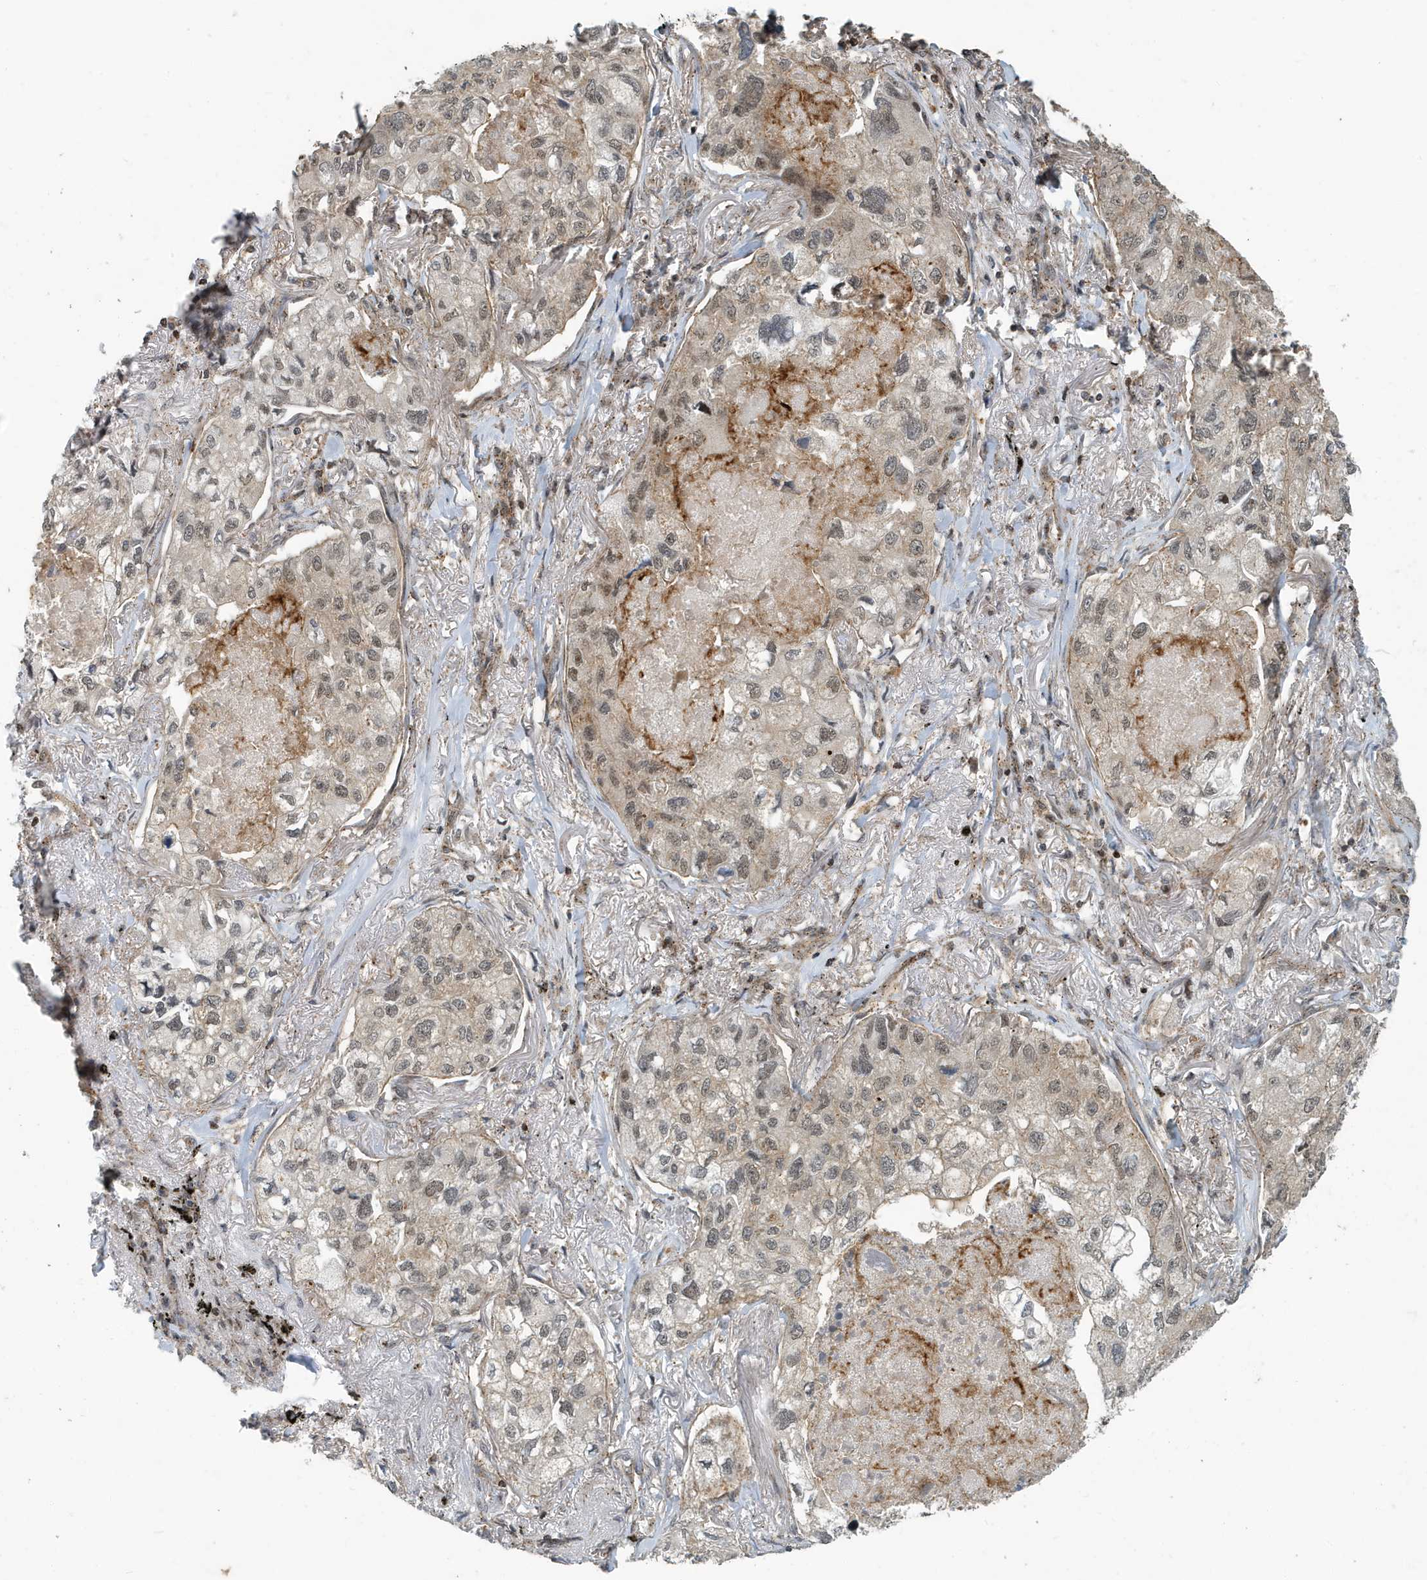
{"staining": {"intensity": "weak", "quantity": "25%-75%", "location": "nuclear"}, "tissue": "lung cancer", "cell_type": "Tumor cells", "image_type": "cancer", "snomed": [{"axis": "morphology", "description": "Adenocarcinoma, NOS"}, {"axis": "topography", "description": "Lung"}], "caption": "A low amount of weak nuclear expression is present in approximately 25%-75% of tumor cells in lung adenocarcinoma tissue.", "gene": "KIF15", "patient": {"sex": "male", "age": 65}}